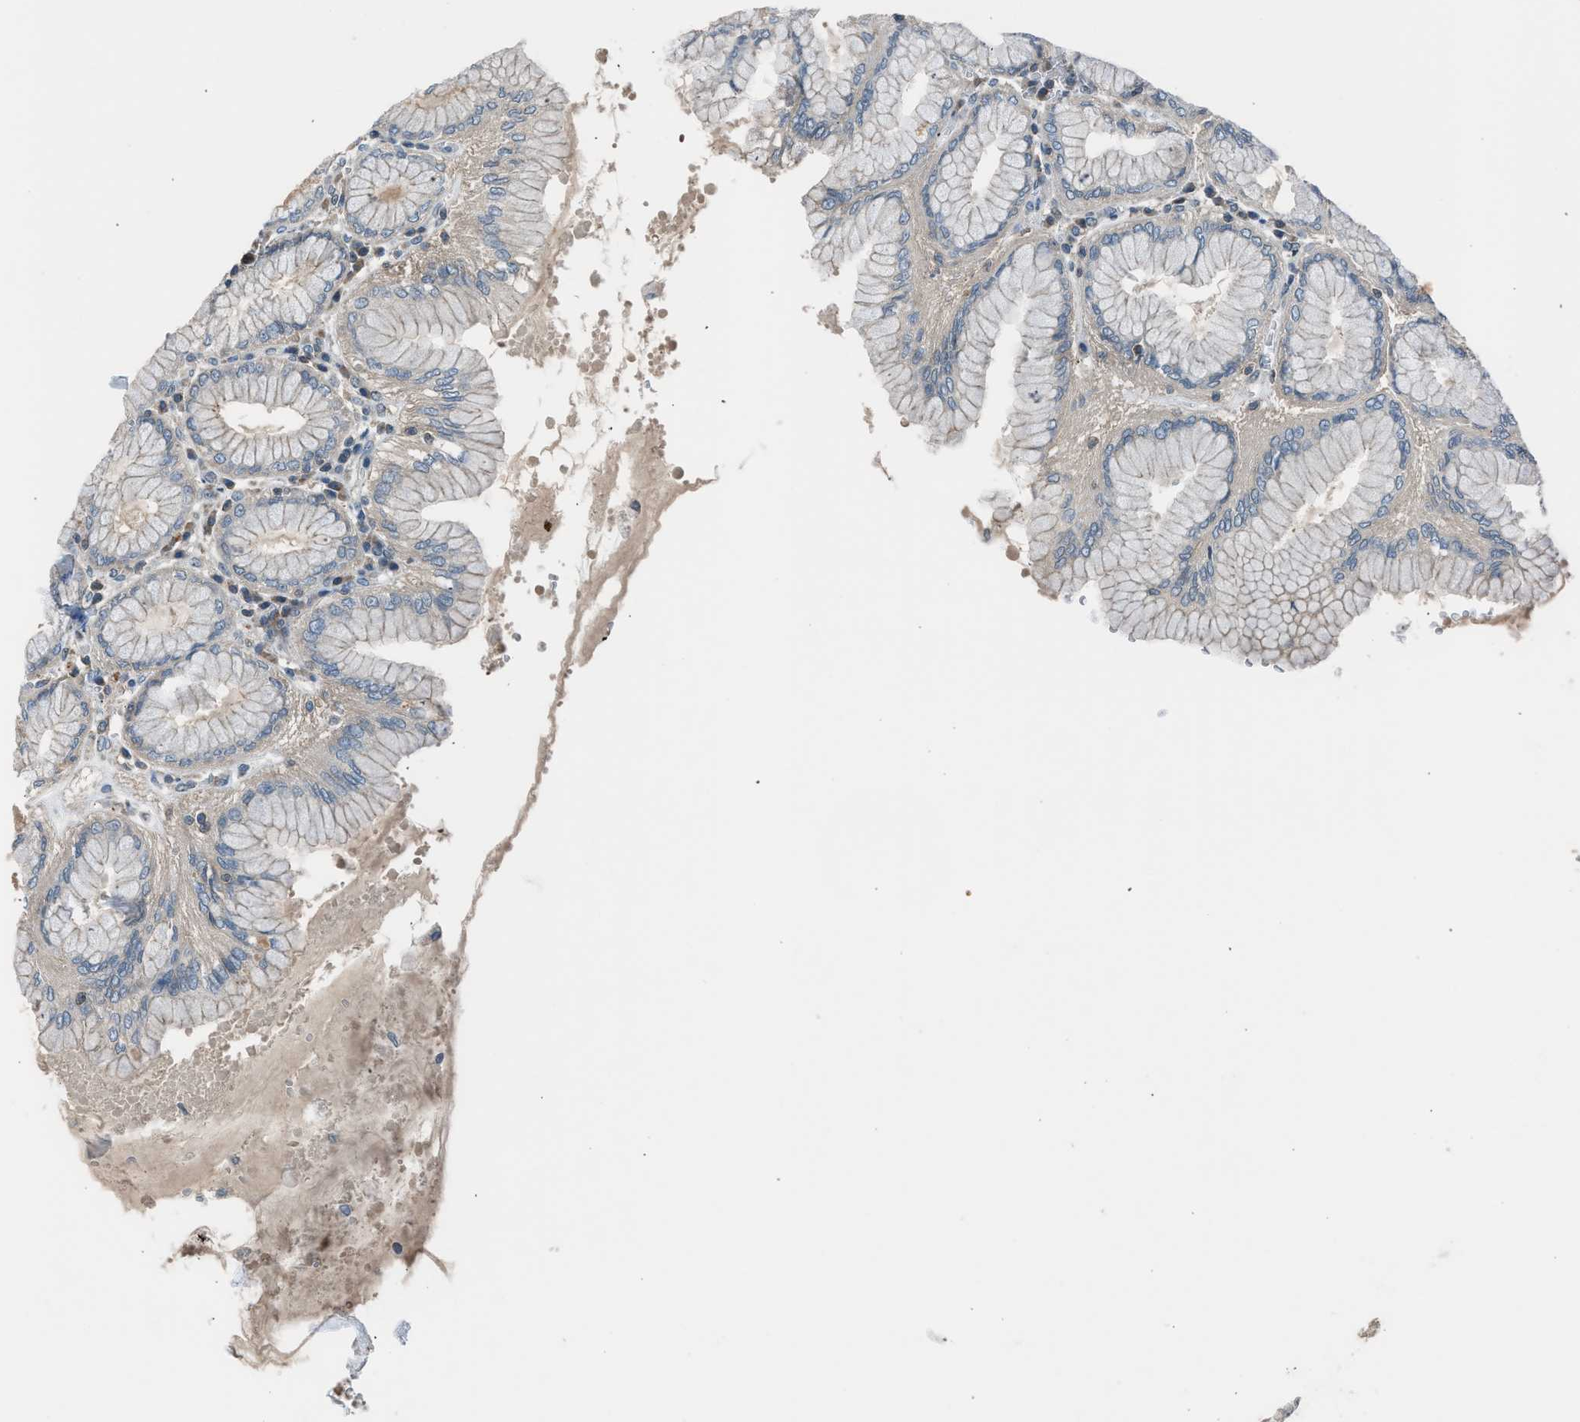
{"staining": {"intensity": "moderate", "quantity": "25%-75%", "location": "cytoplasmic/membranous"}, "tissue": "stomach", "cell_type": "Glandular cells", "image_type": "normal", "snomed": [{"axis": "morphology", "description": "Normal tissue, NOS"}, {"axis": "topography", "description": "Stomach"}, {"axis": "topography", "description": "Stomach, lower"}], "caption": "Glandular cells exhibit medium levels of moderate cytoplasmic/membranous expression in approximately 25%-75% of cells in unremarkable stomach.", "gene": "LMLN", "patient": {"sex": "female", "age": 56}}